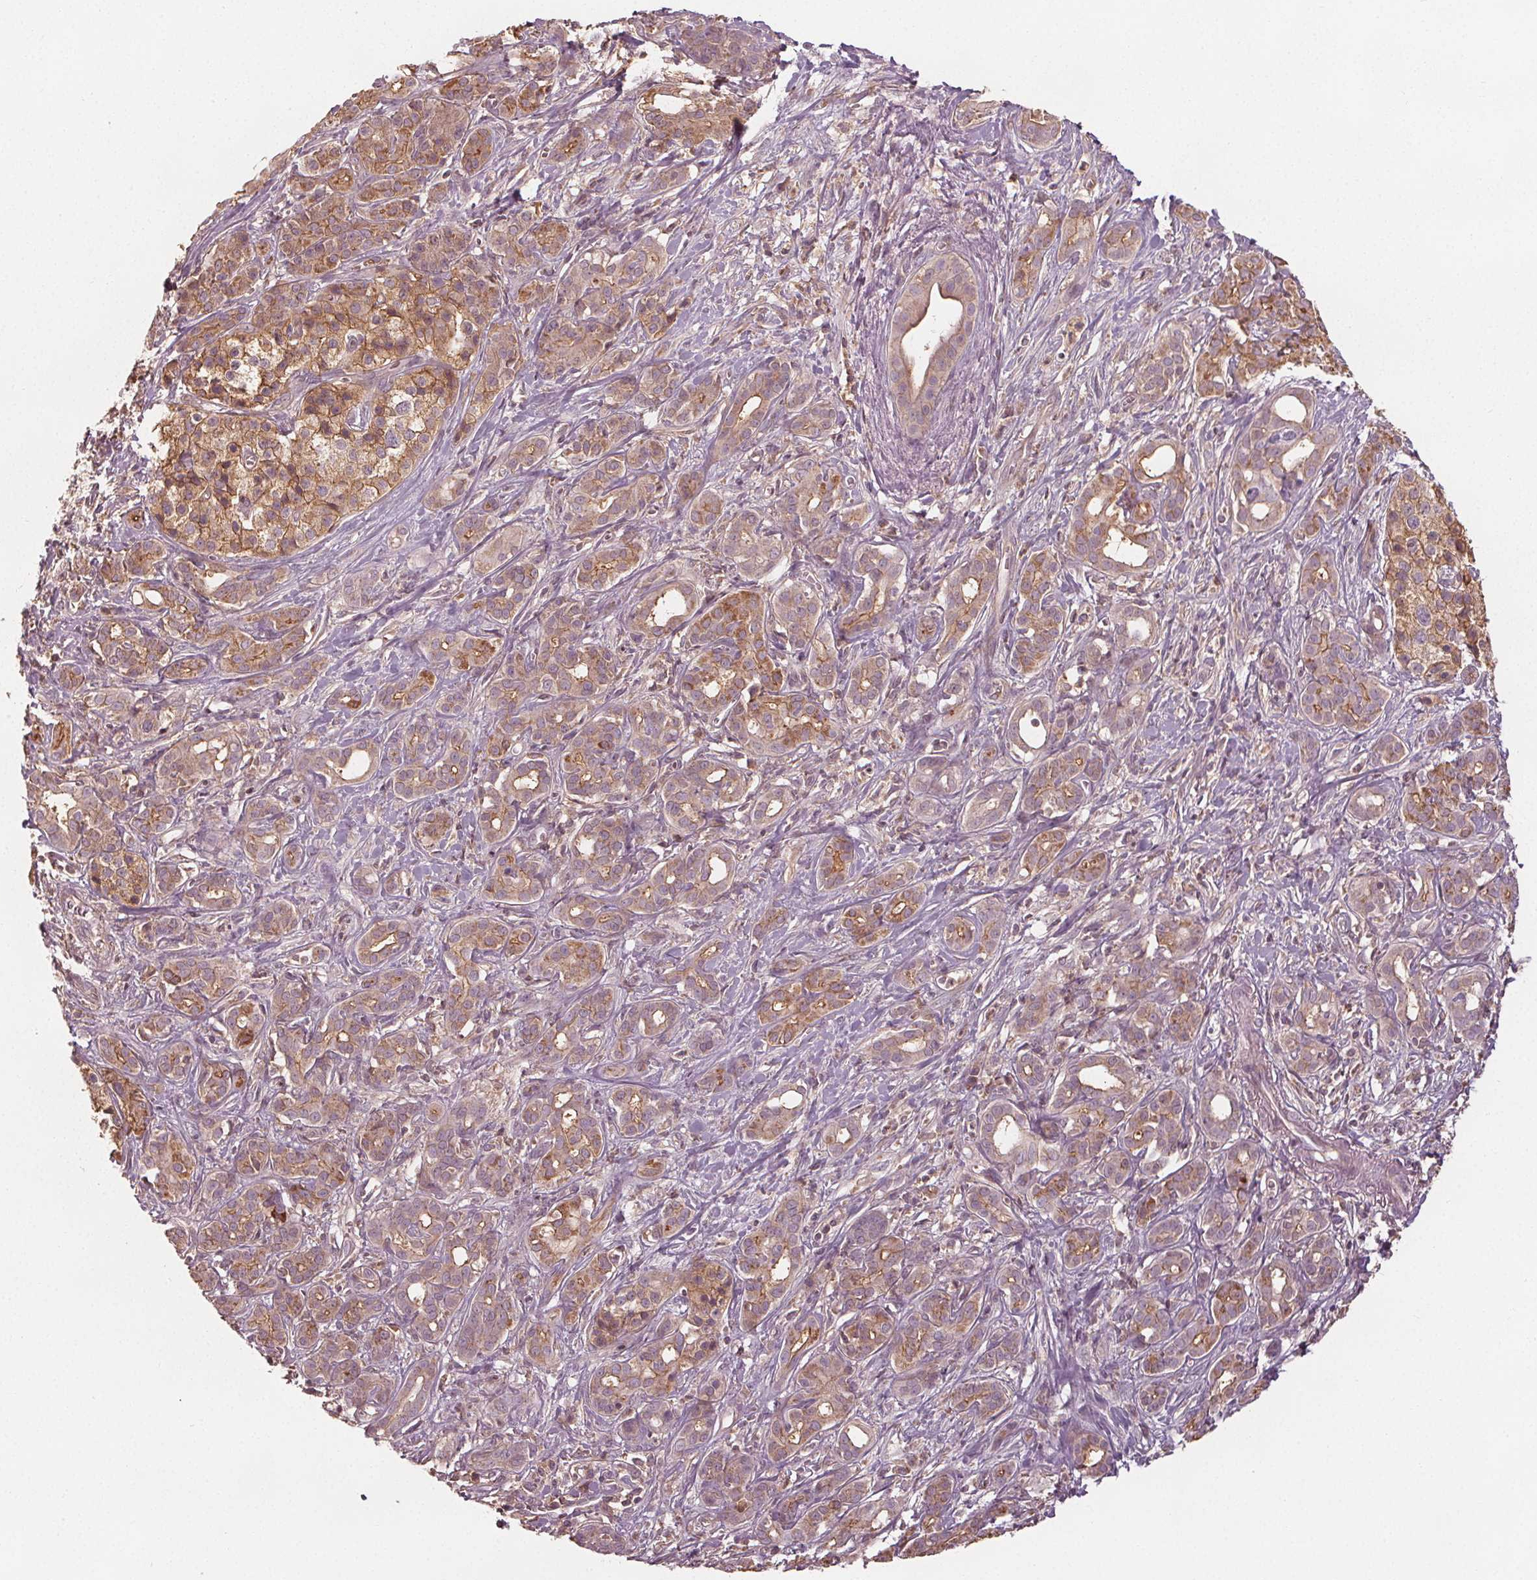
{"staining": {"intensity": "moderate", "quantity": "25%-75%", "location": "cytoplasmic/membranous"}, "tissue": "pancreatic cancer", "cell_type": "Tumor cells", "image_type": "cancer", "snomed": [{"axis": "morphology", "description": "Adenocarcinoma, NOS"}, {"axis": "topography", "description": "Pancreas"}], "caption": "Immunohistochemical staining of pancreatic cancer (adenocarcinoma) shows medium levels of moderate cytoplasmic/membranous protein staining in approximately 25%-75% of tumor cells.", "gene": "GNB2", "patient": {"sex": "male", "age": 61}}